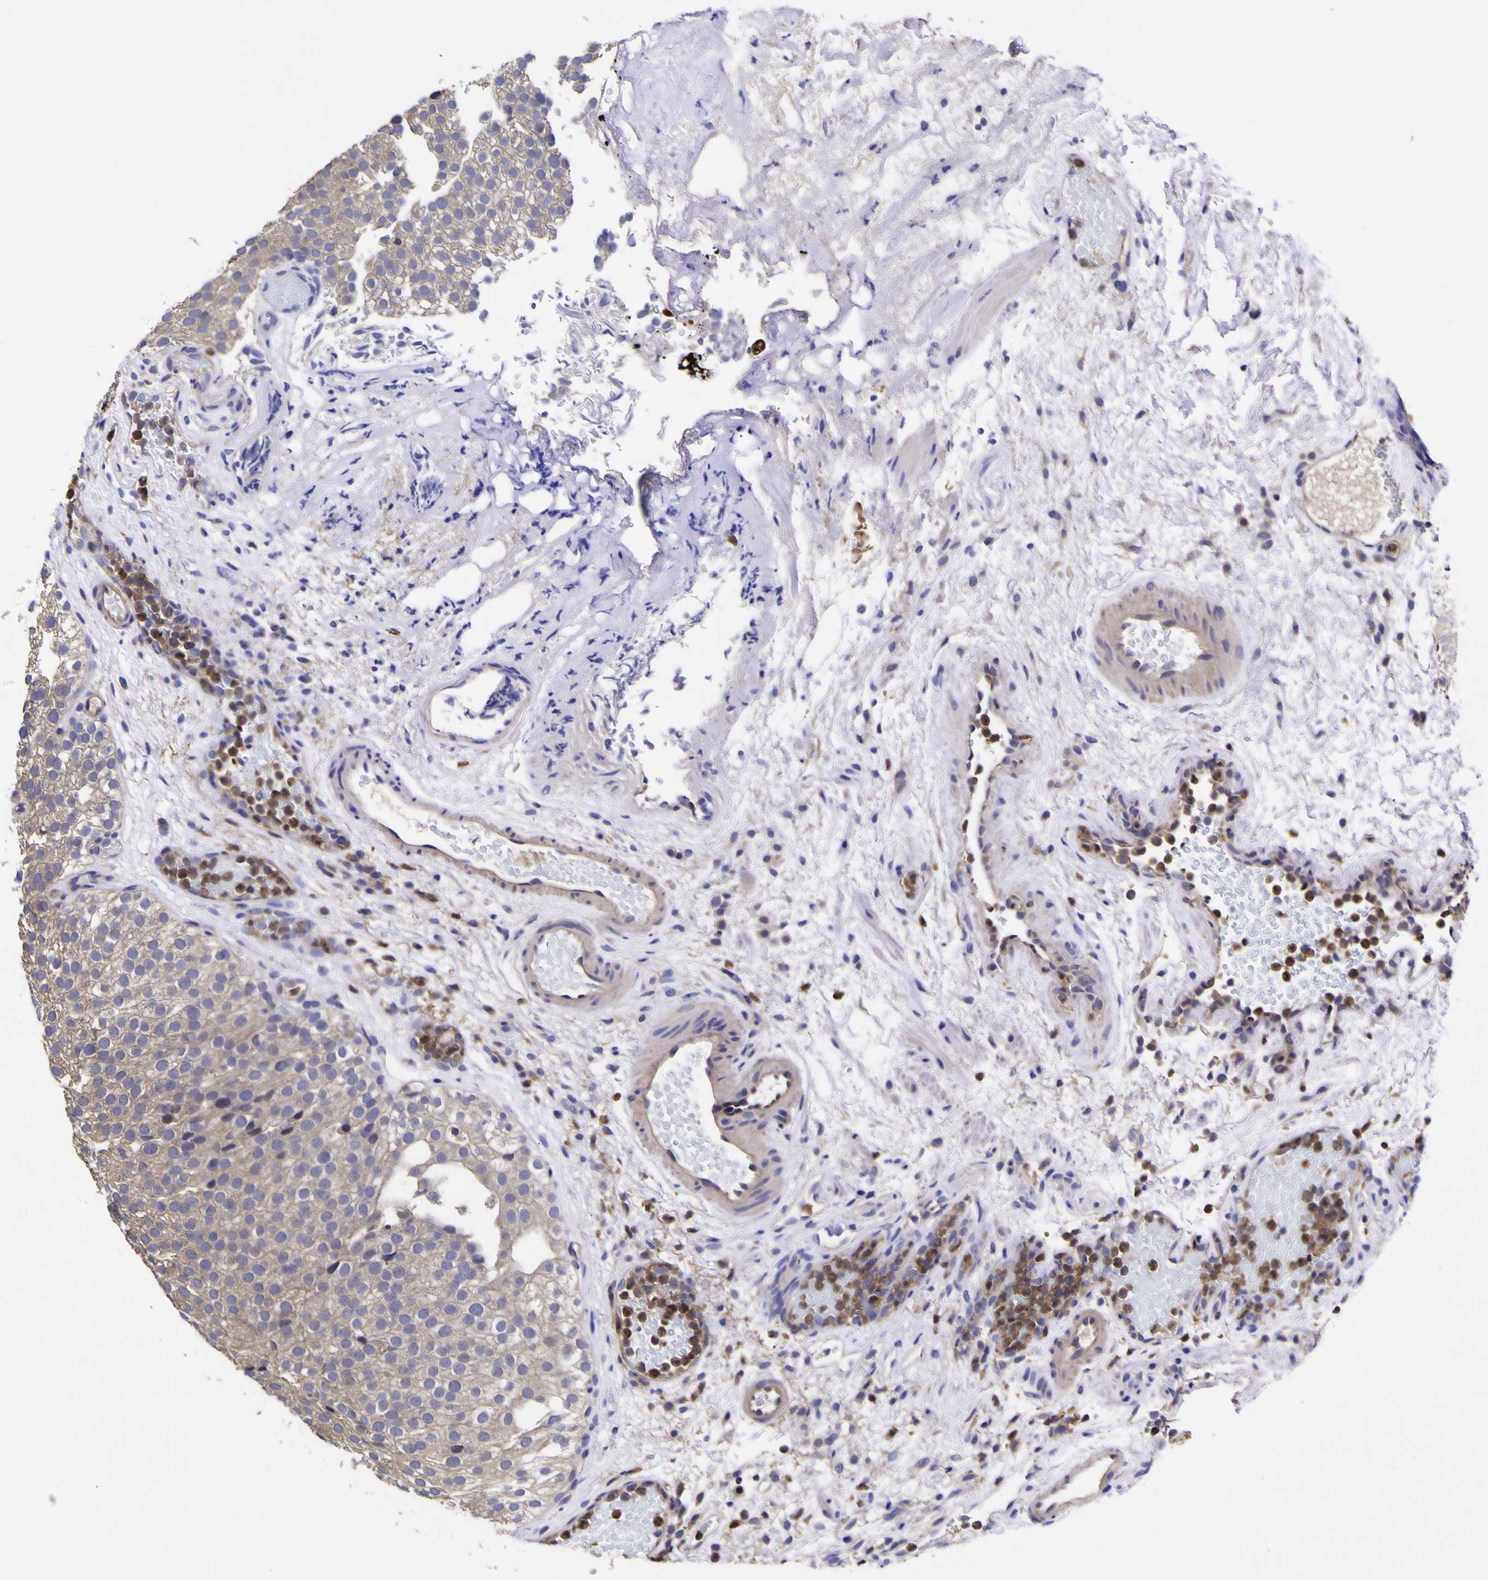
{"staining": {"intensity": "weak", "quantity": ">75%", "location": "cytoplasmic/membranous"}, "tissue": "urothelial cancer", "cell_type": "Tumor cells", "image_type": "cancer", "snomed": [{"axis": "morphology", "description": "Urothelial carcinoma, Low grade"}, {"axis": "topography", "description": "Urinary bladder"}], "caption": "Urothelial carcinoma (low-grade) tissue displays weak cytoplasmic/membranous staining in about >75% of tumor cells, visualized by immunohistochemistry.", "gene": "MAPK14", "patient": {"sex": "male", "age": 78}}